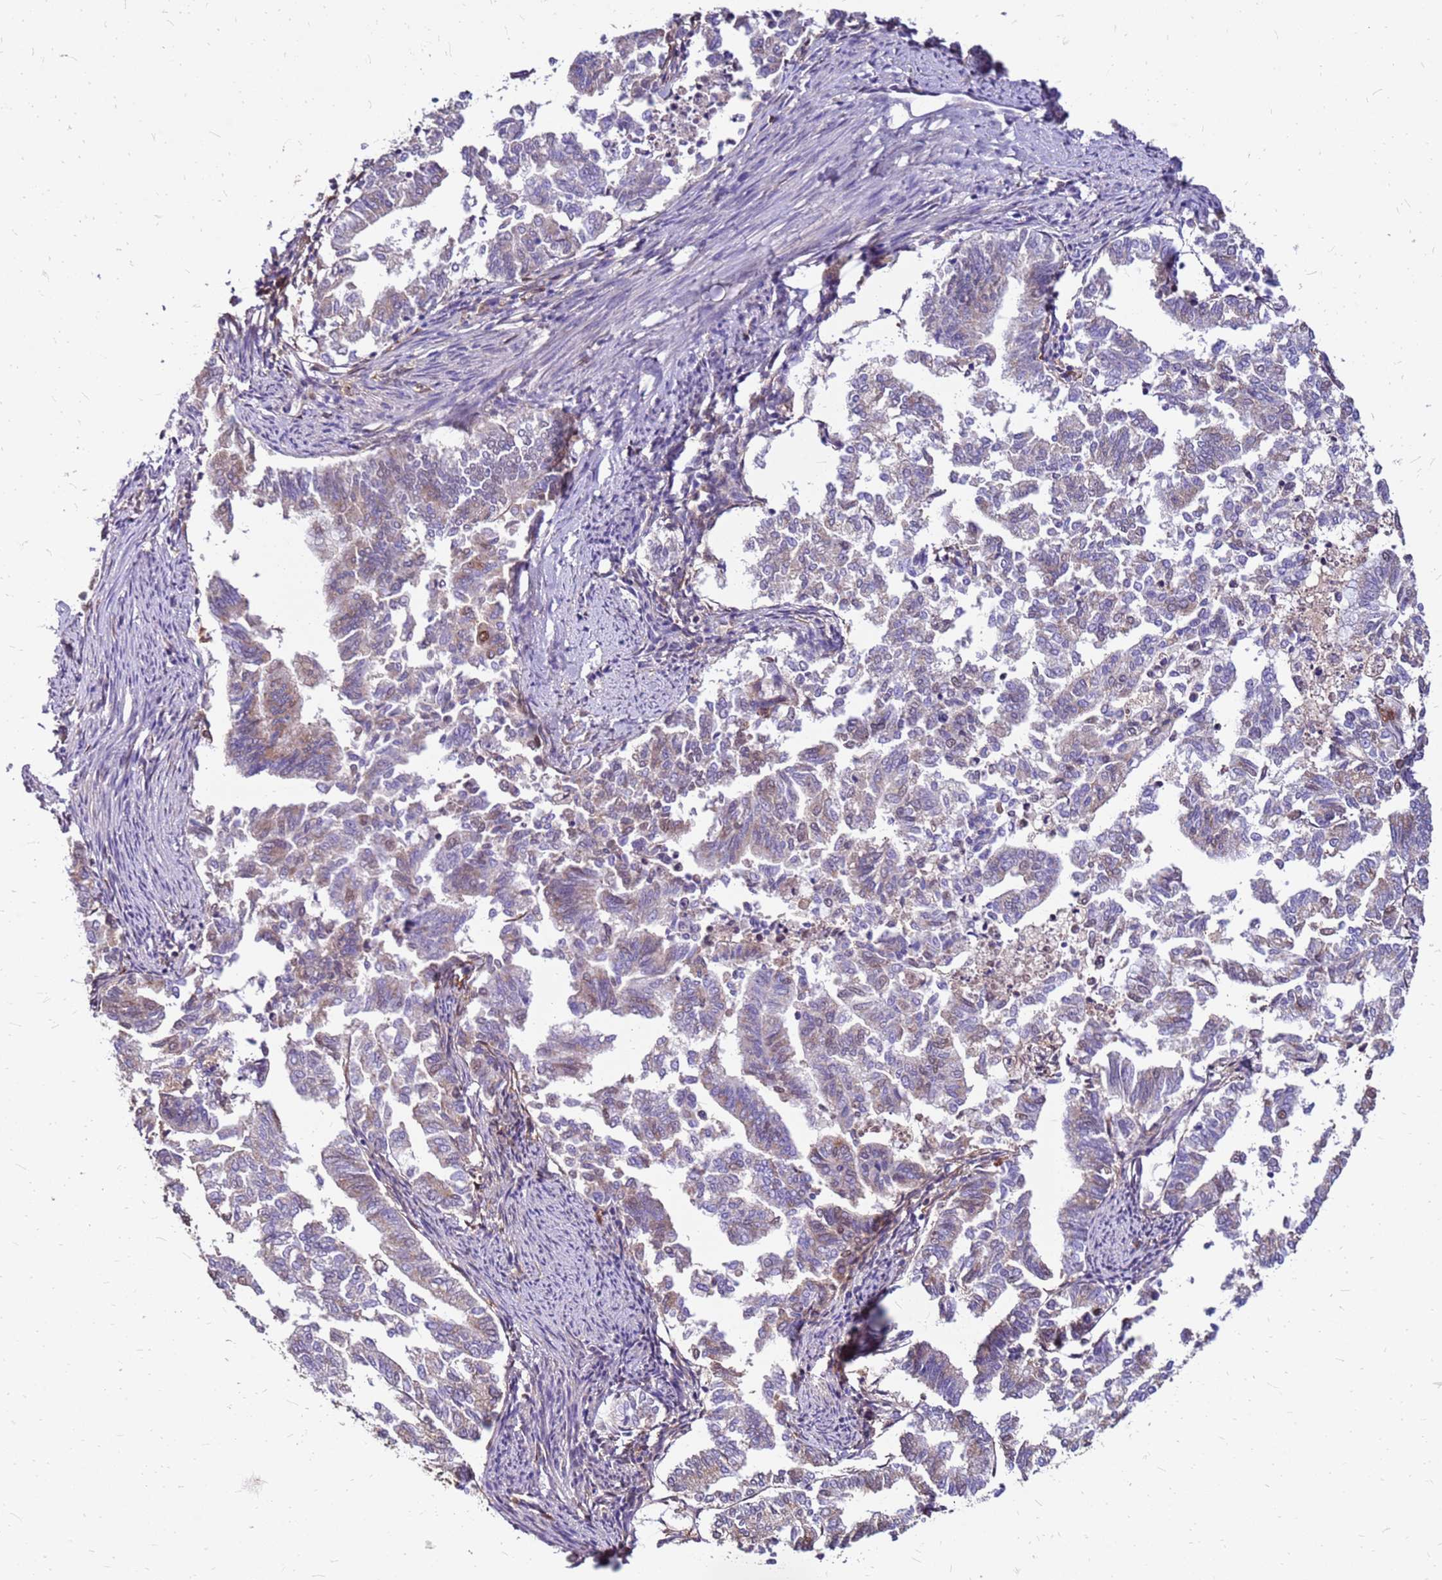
{"staining": {"intensity": "weak", "quantity": "25%-75%", "location": "cytoplasmic/membranous"}, "tissue": "endometrial cancer", "cell_type": "Tumor cells", "image_type": "cancer", "snomed": [{"axis": "morphology", "description": "Adenocarcinoma, NOS"}, {"axis": "topography", "description": "Endometrium"}], "caption": "Immunohistochemical staining of human endometrial cancer (adenocarcinoma) shows low levels of weak cytoplasmic/membranous positivity in about 25%-75% of tumor cells. Immunohistochemistry stains the protein of interest in brown and the nuclei are stained blue.", "gene": "ALDH1A3", "patient": {"sex": "female", "age": 79}}